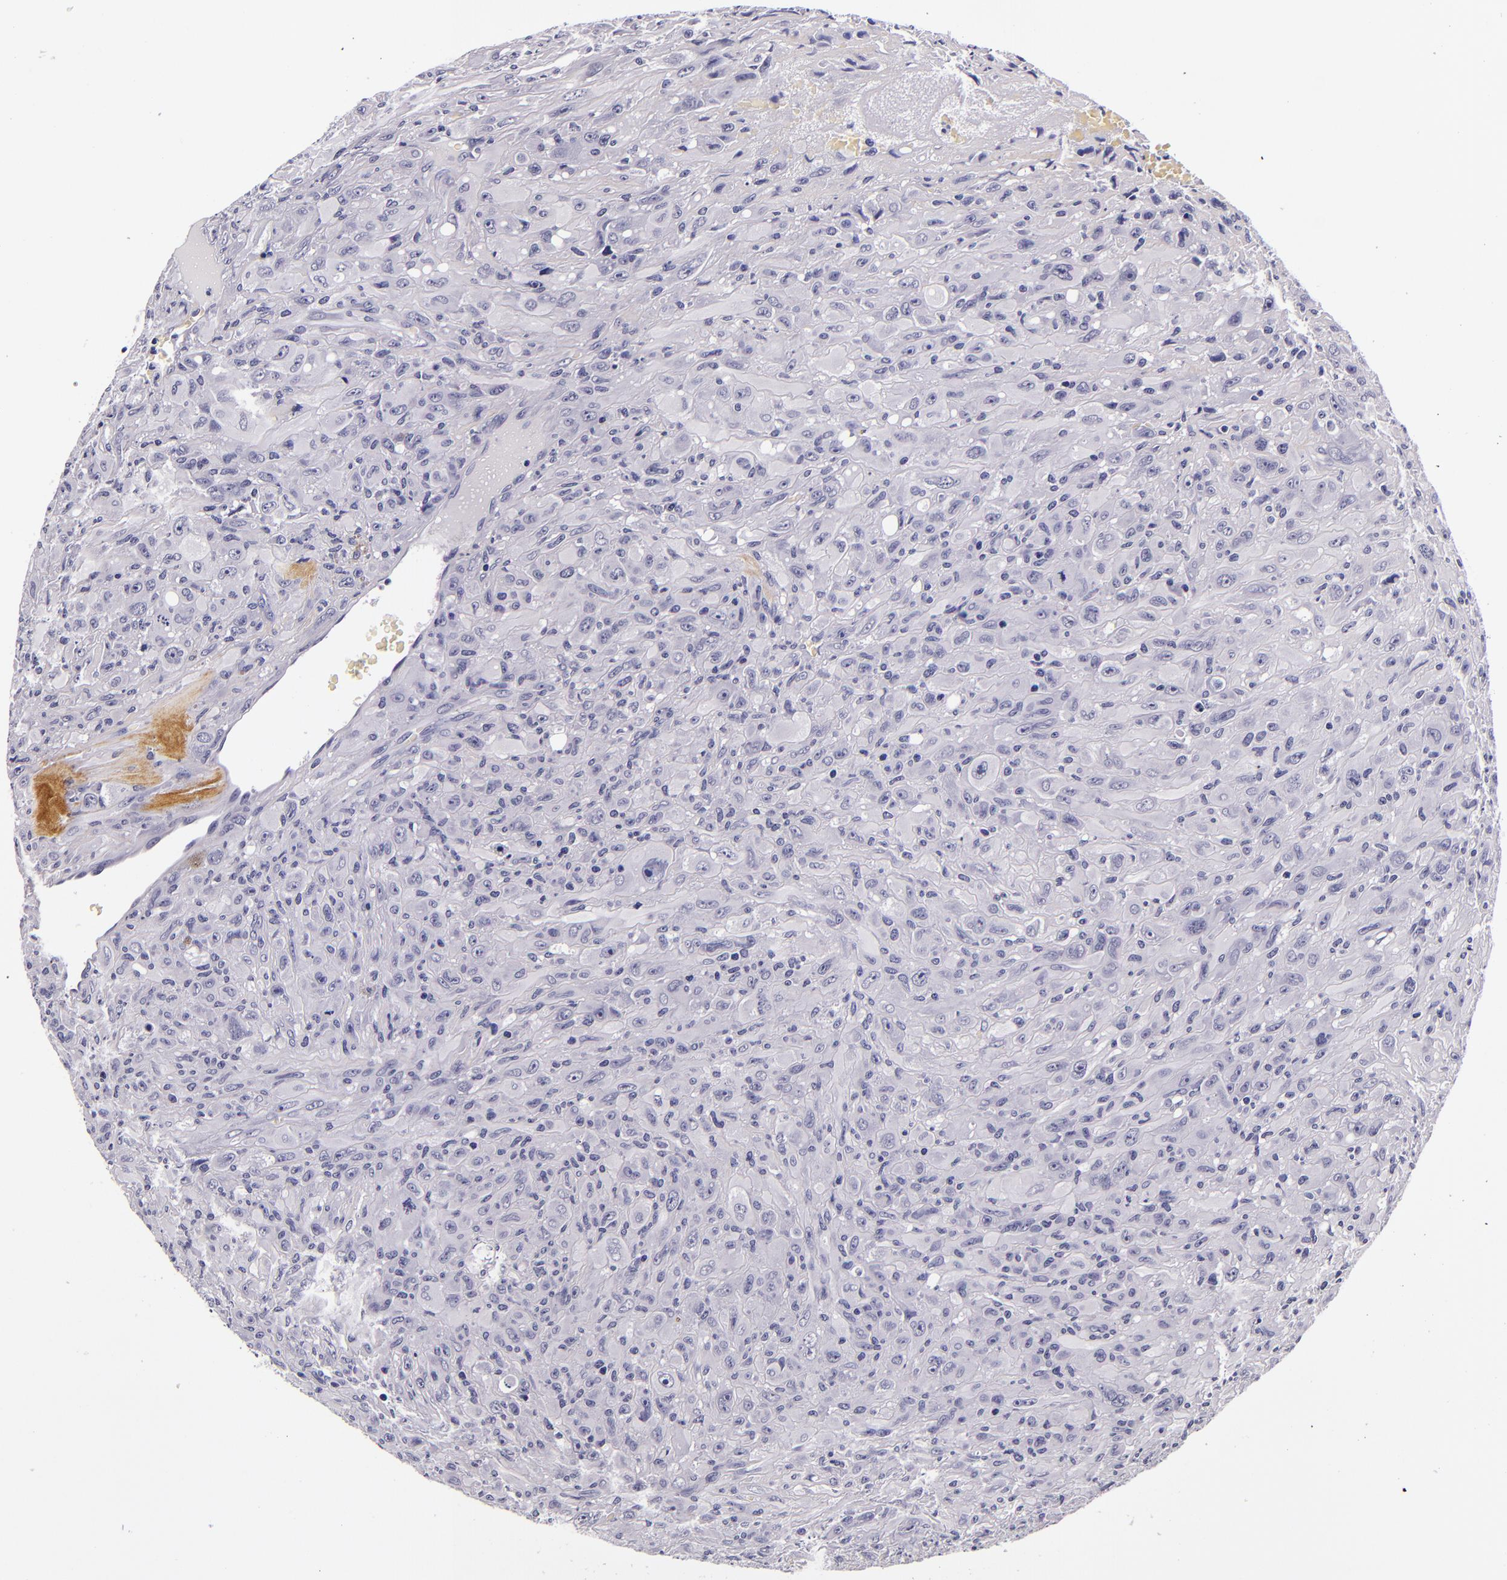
{"staining": {"intensity": "negative", "quantity": "none", "location": "none"}, "tissue": "glioma", "cell_type": "Tumor cells", "image_type": "cancer", "snomed": [{"axis": "morphology", "description": "Glioma, malignant, High grade"}, {"axis": "topography", "description": "Brain"}], "caption": "The photomicrograph shows no significant positivity in tumor cells of glioma. (IHC, brightfield microscopy, high magnification).", "gene": "FBN1", "patient": {"sex": "male", "age": 48}}